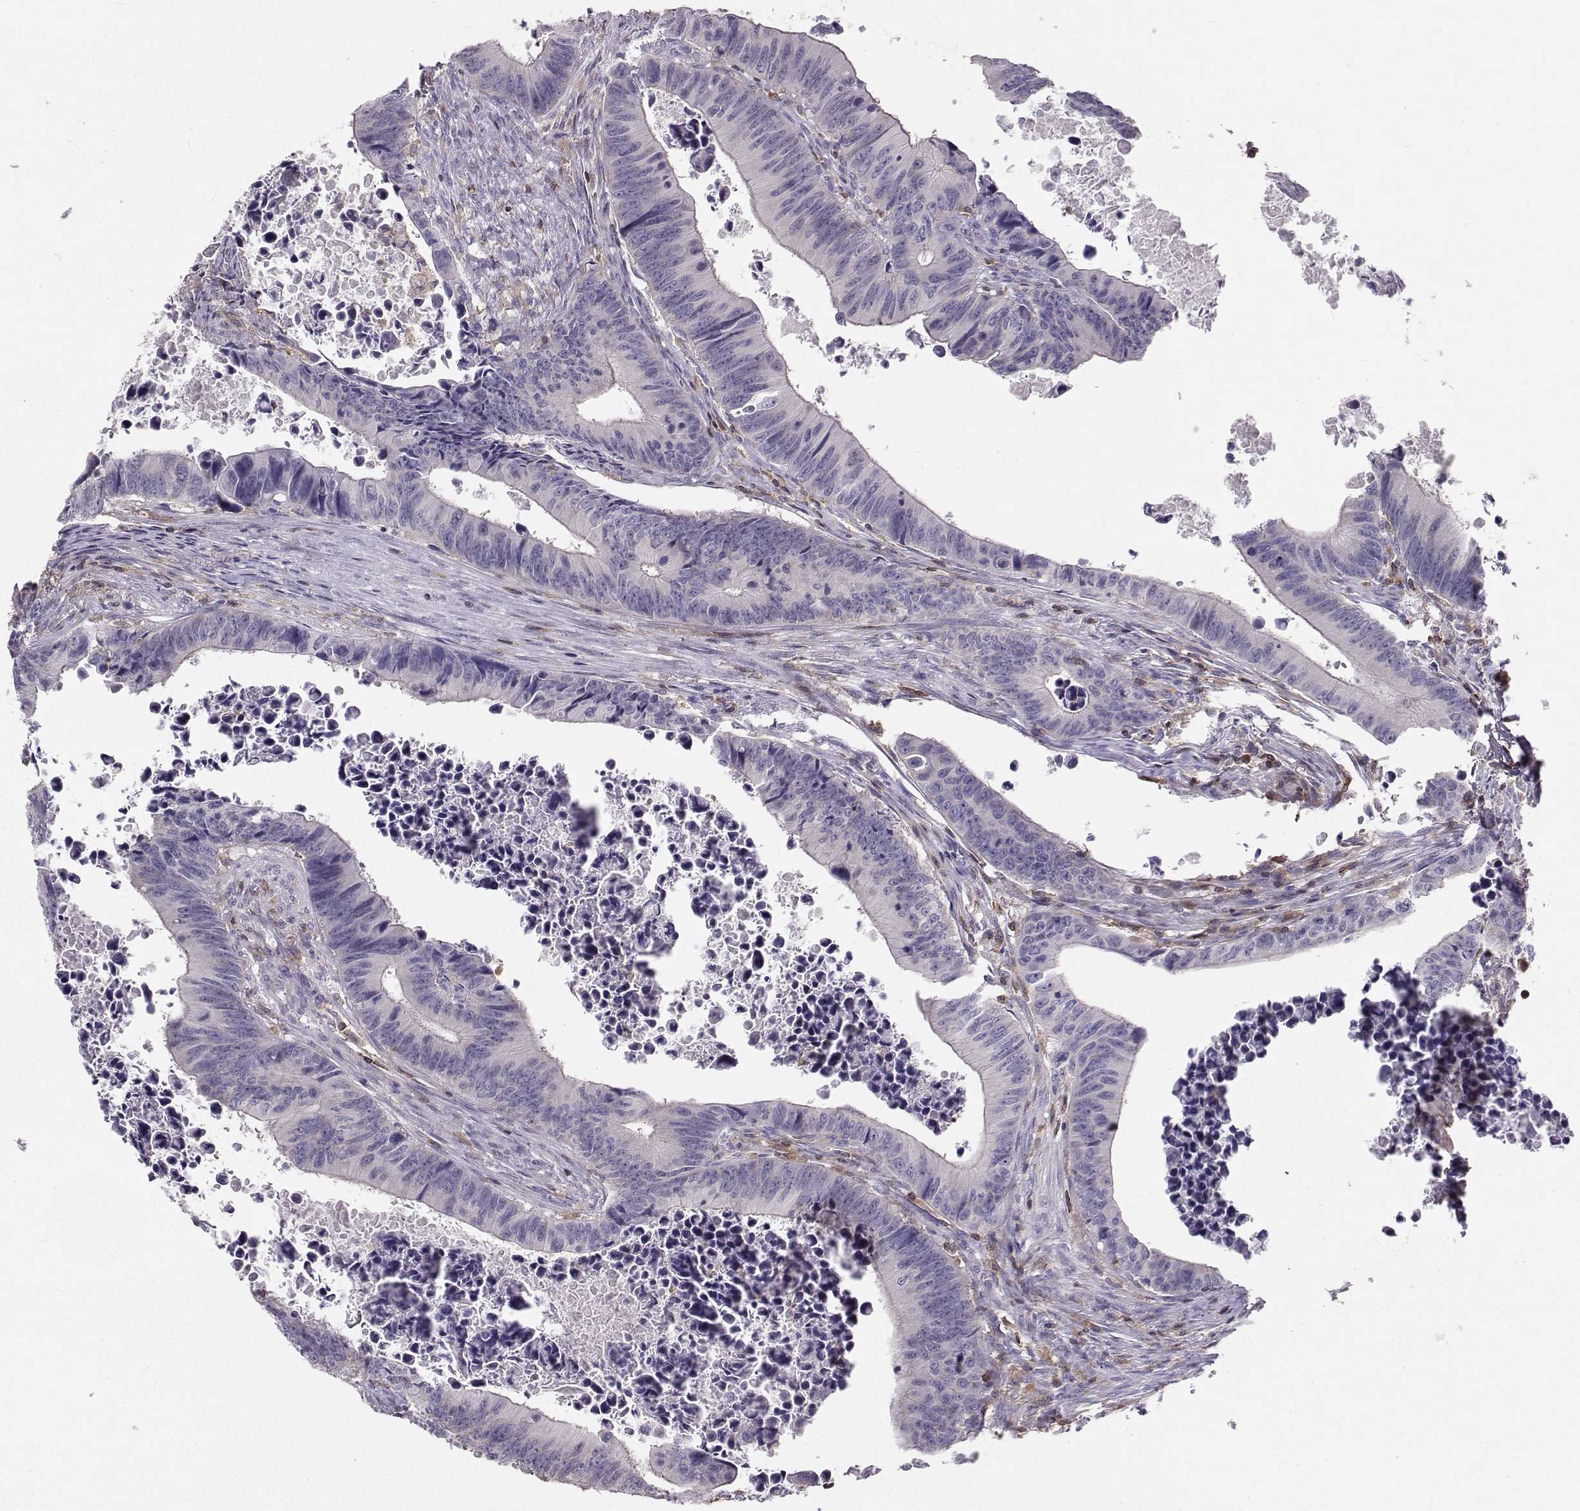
{"staining": {"intensity": "negative", "quantity": "none", "location": "none"}, "tissue": "colorectal cancer", "cell_type": "Tumor cells", "image_type": "cancer", "snomed": [{"axis": "morphology", "description": "Adenocarcinoma, NOS"}, {"axis": "topography", "description": "Colon"}], "caption": "Immunohistochemical staining of adenocarcinoma (colorectal) shows no significant positivity in tumor cells.", "gene": "ZBTB32", "patient": {"sex": "female", "age": 87}}